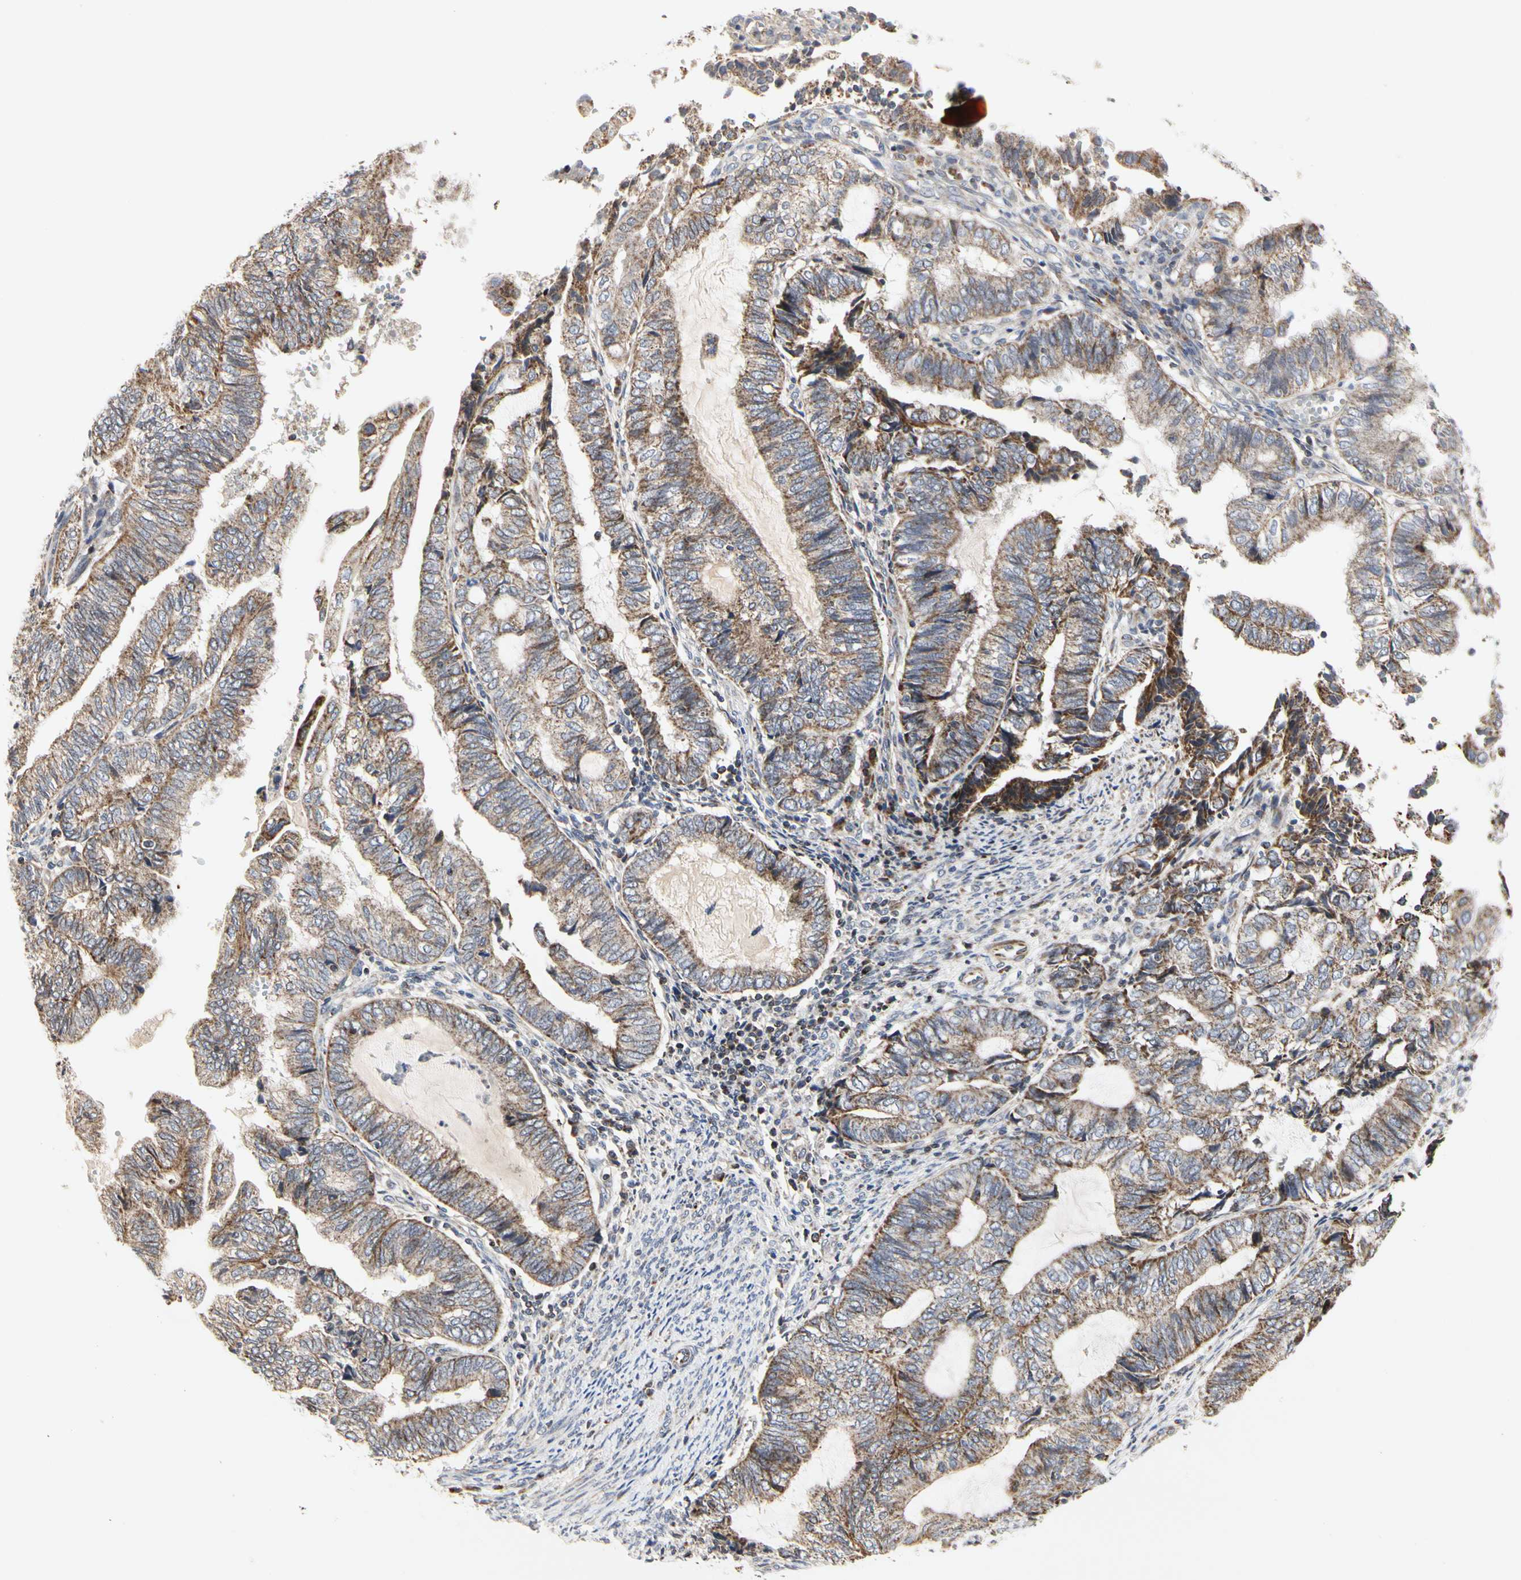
{"staining": {"intensity": "weak", "quantity": ">75%", "location": "cytoplasmic/membranous"}, "tissue": "endometrial cancer", "cell_type": "Tumor cells", "image_type": "cancer", "snomed": [{"axis": "morphology", "description": "Adenocarcinoma, NOS"}, {"axis": "topography", "description": "Uterus"}, {"axis": "topography", "description": "Endometrium"}], "caption": "Brown immunohistochemical staining in endometrial cancer demonstrates weak cytoplasmic/membranous expression in approximately >75% of tumor cells. (DAB (3,3'-diaminobenzidine) = brown stain, brightfield microscopy at high magnification).", "gene": "TSKU", "patient": {"sex": "female", "age": 70}}